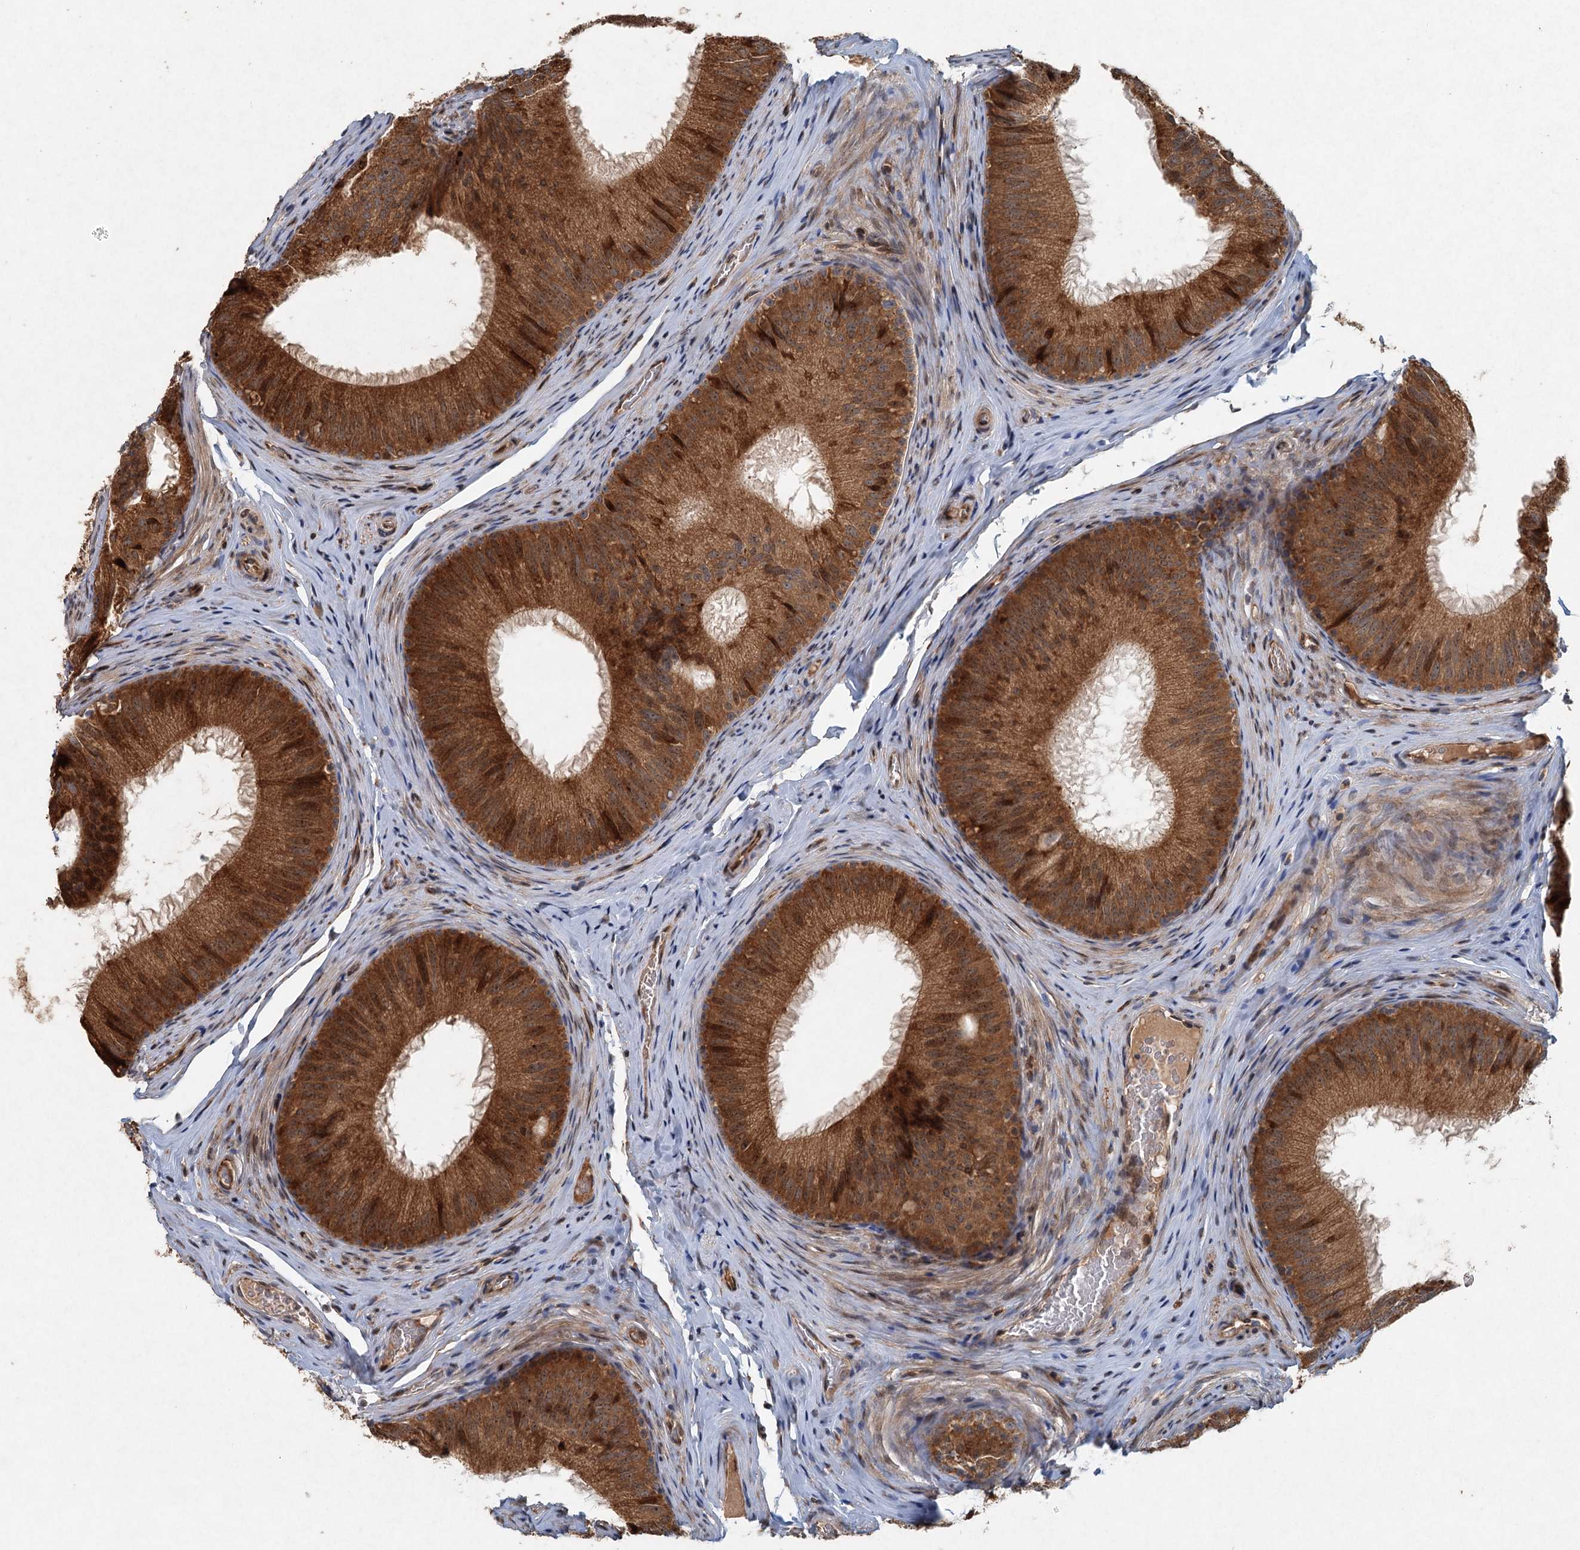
{"staining": {"intensity": "strong", "quantity": ">75%", "location": "cytoplasmic/membranous,nuclear"}, "tissue": "epididymis", "cell_type": "Glandular cells", "image_type": "normal", "snomed": [{"axis": "morphology", "description": "Normal tissue, NOS"}, {"axis": "topography", "description": "Epididymis"}], "caption": "Immunohistochemistry (IHC) photomicrograph of normal epididymis: epididymis stained using immunohistochemistry displays high levels of strong protein expression localized specifically in the cytoplasmic/membranous,nuclear of glandular cells, appearing as a cytoplasmic/membranous,nuclear brown color.", "gene": "SRPX2", "patient": {"sex": "male", "age": 34}}